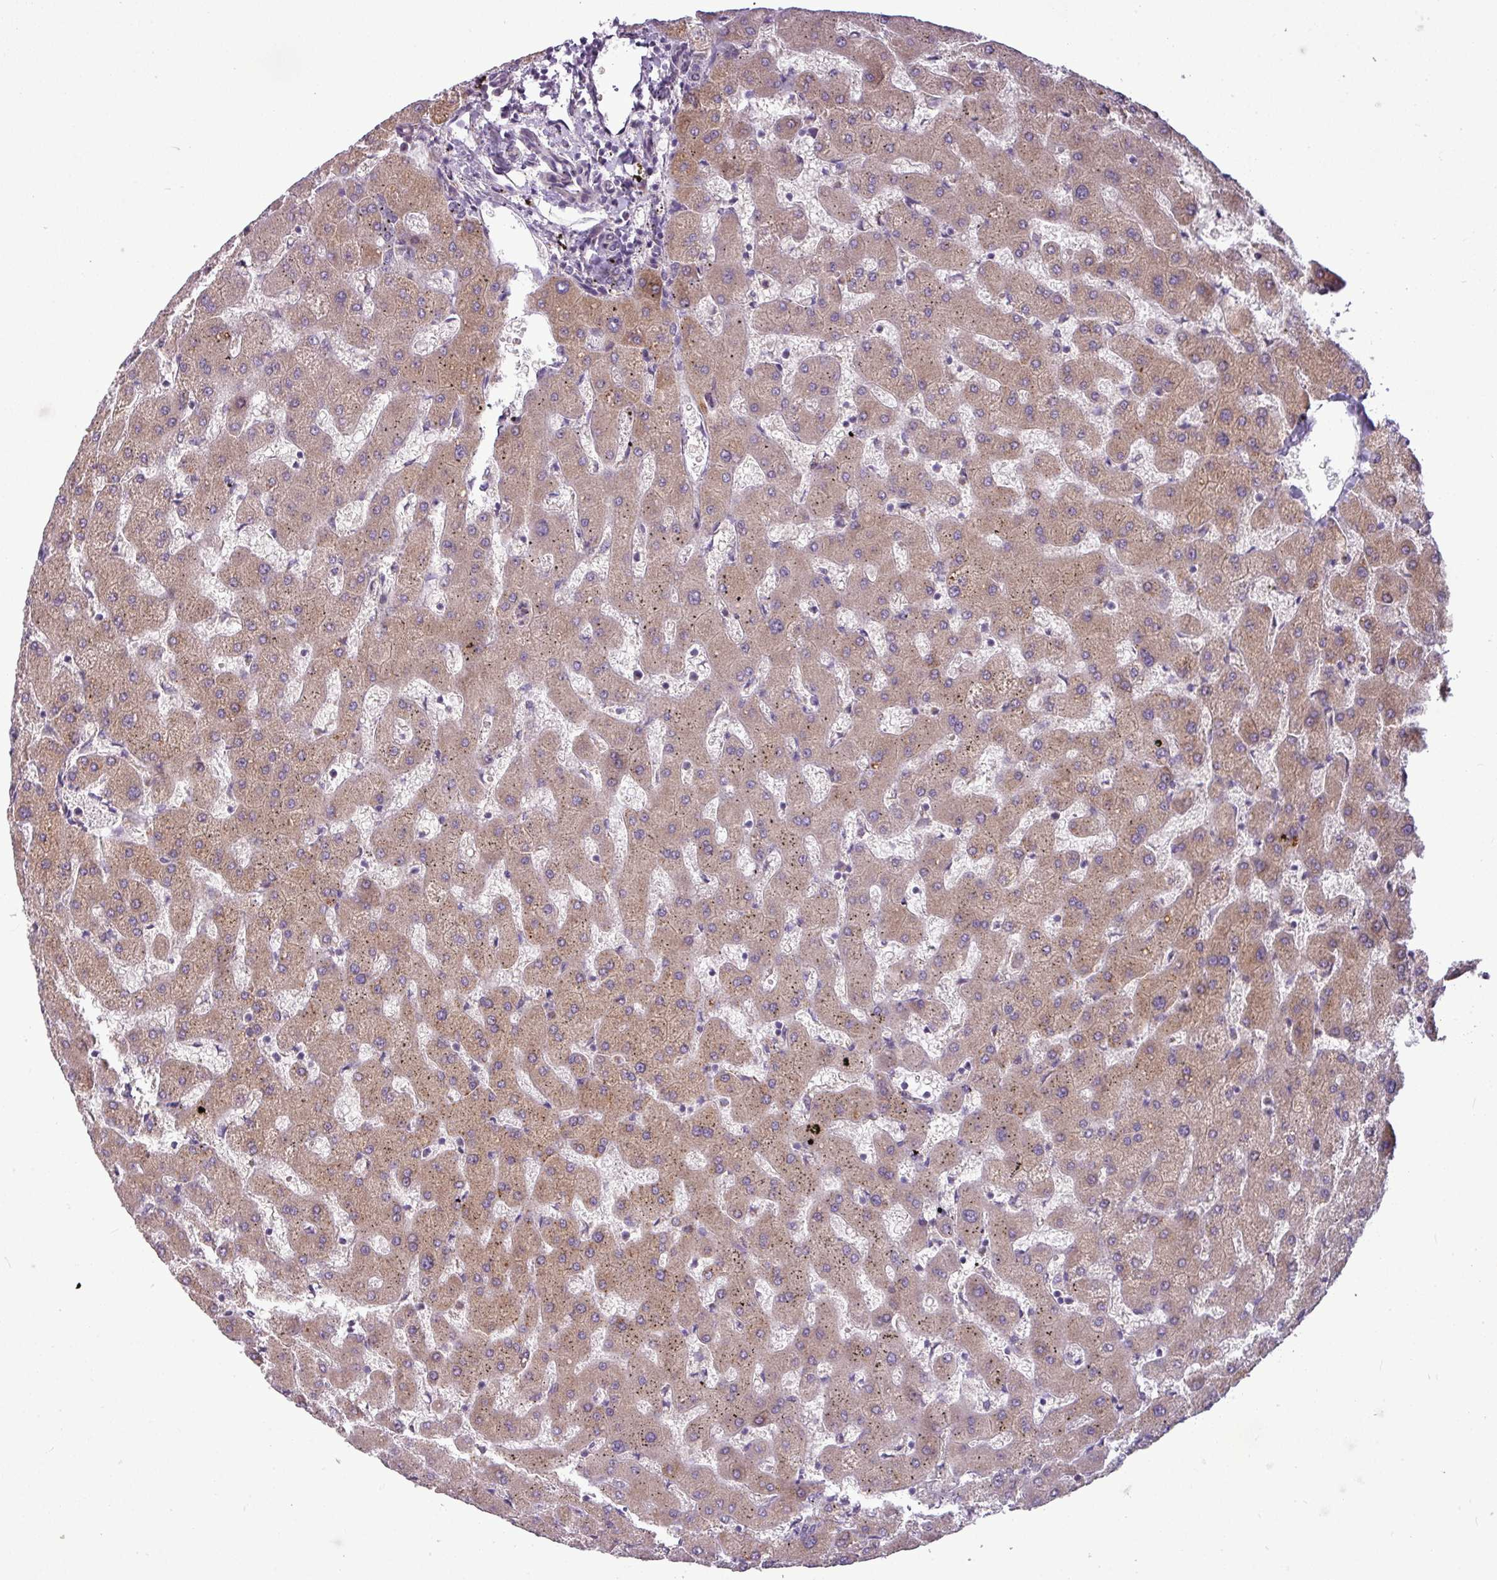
{"staining": {"intensity": "negative", "quantity": "none", "location": "none"}, "tissue": "liver", "cell_type": "Cholangiocytes", "image_type": "normal", "snomed": [{"axis": "morphology", "description": "Normal tissue, NOS"}, {"axis": "topography", "description": "Liver"}], "caption": "Liver was stained to show a protein in brown. There is no significant expression in cholangiocytes. Brightfield microscopy of IHC stained with DAB (3,3'-diaminobenzidine) (brown) and hematoxylin (blue), captured at high magnification.", "gene": "ZNF35", "patient": {"sex": "female", "age": 63}}